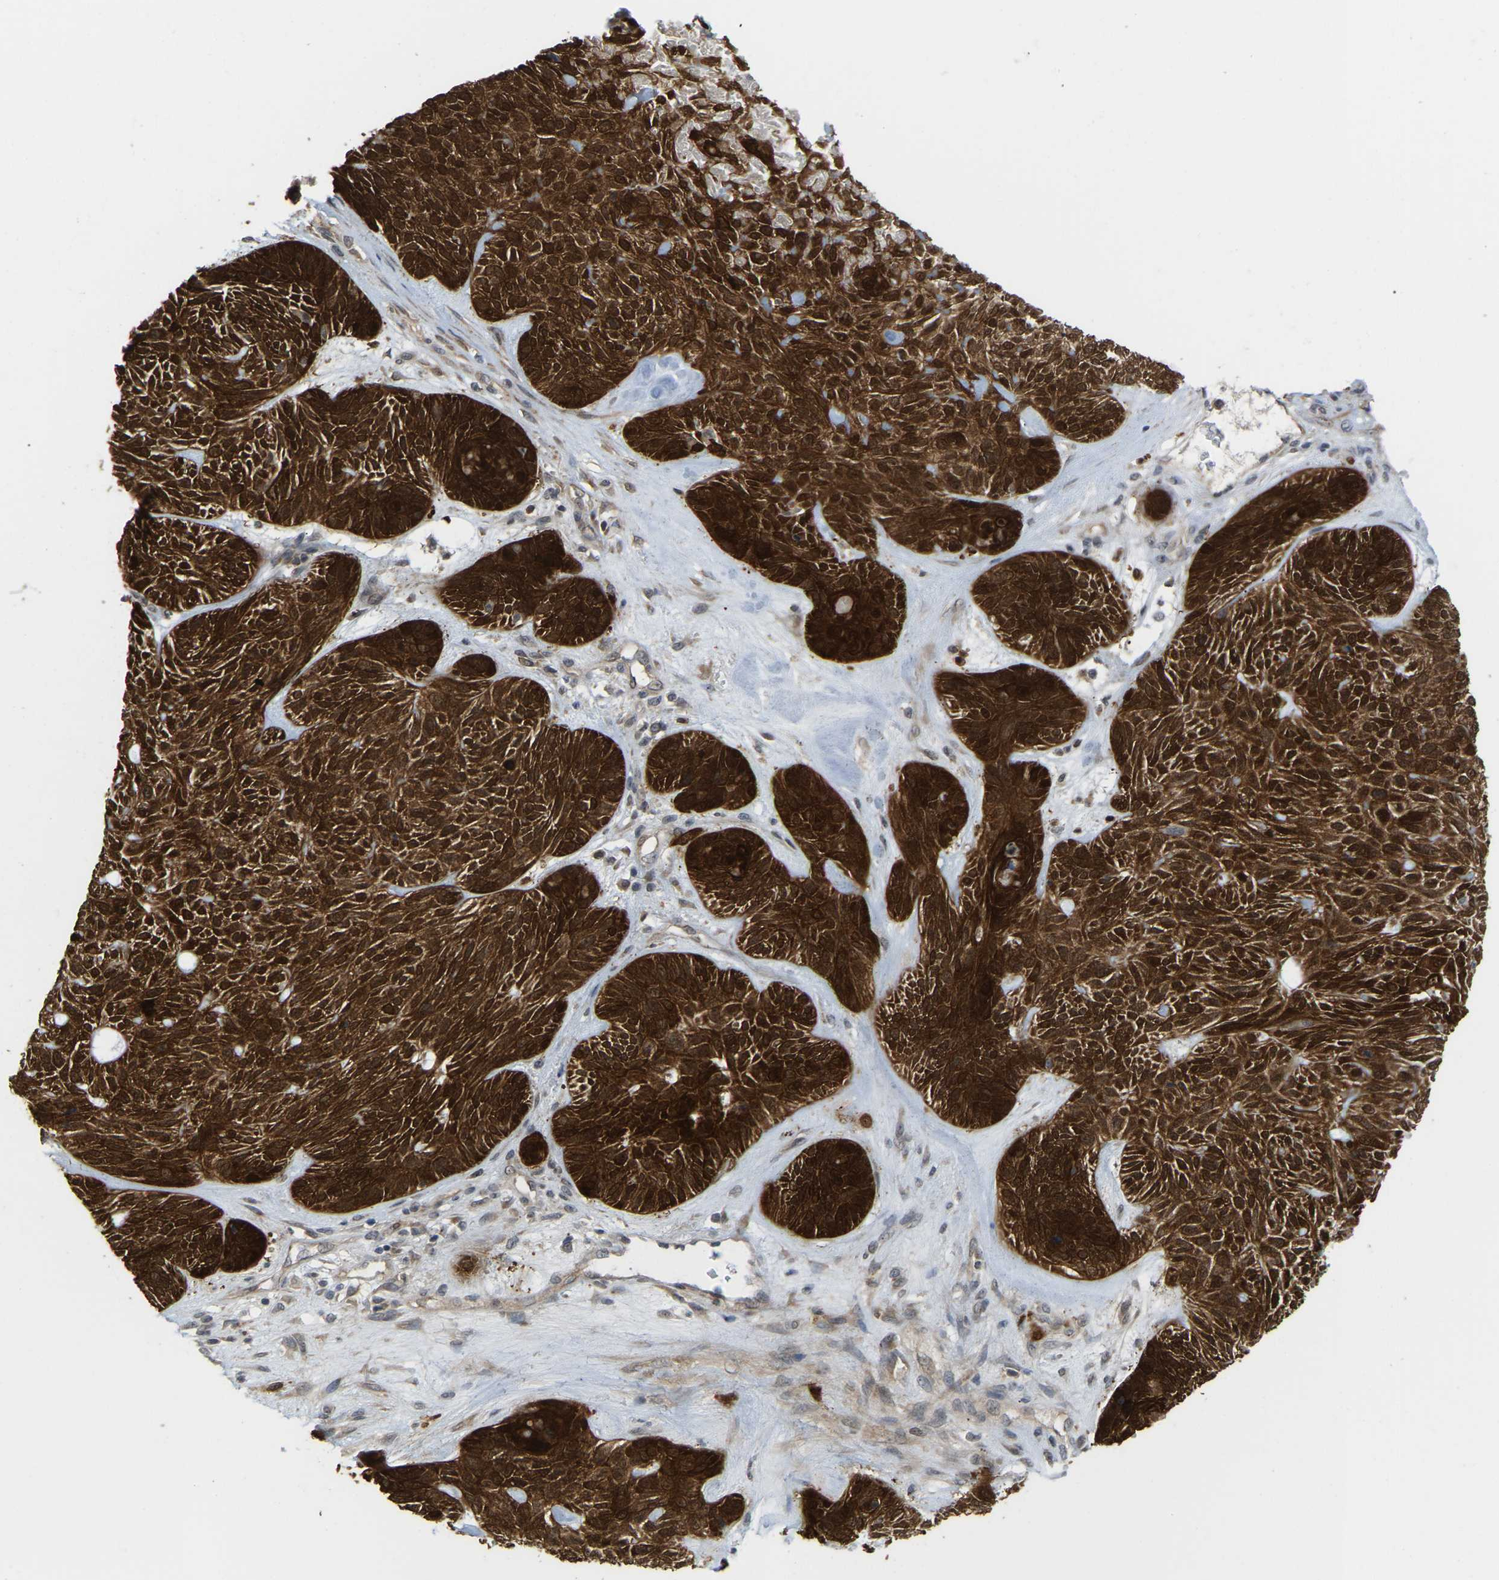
{"staining": {"intensity": "strong", "quantity": ">75%", "location": "cytoplasmic/membranous,nuclear"}, "tissue": "skin cancer", "cell_type": "Tumor cells", "image_type": "cancer", "snomed": [{"axis": "morphology", "description": "Basal cell carcinoma"}, {"axis": "topography", "description": "Skin"}], "caption": "An image of human skin cancer stained for a protein reveals strong cytoplasmic/membranous and nuclear brown staining in tumor cells.", "gene": "SERPINB5", "patient": {"sex": "male", "age": 55}}